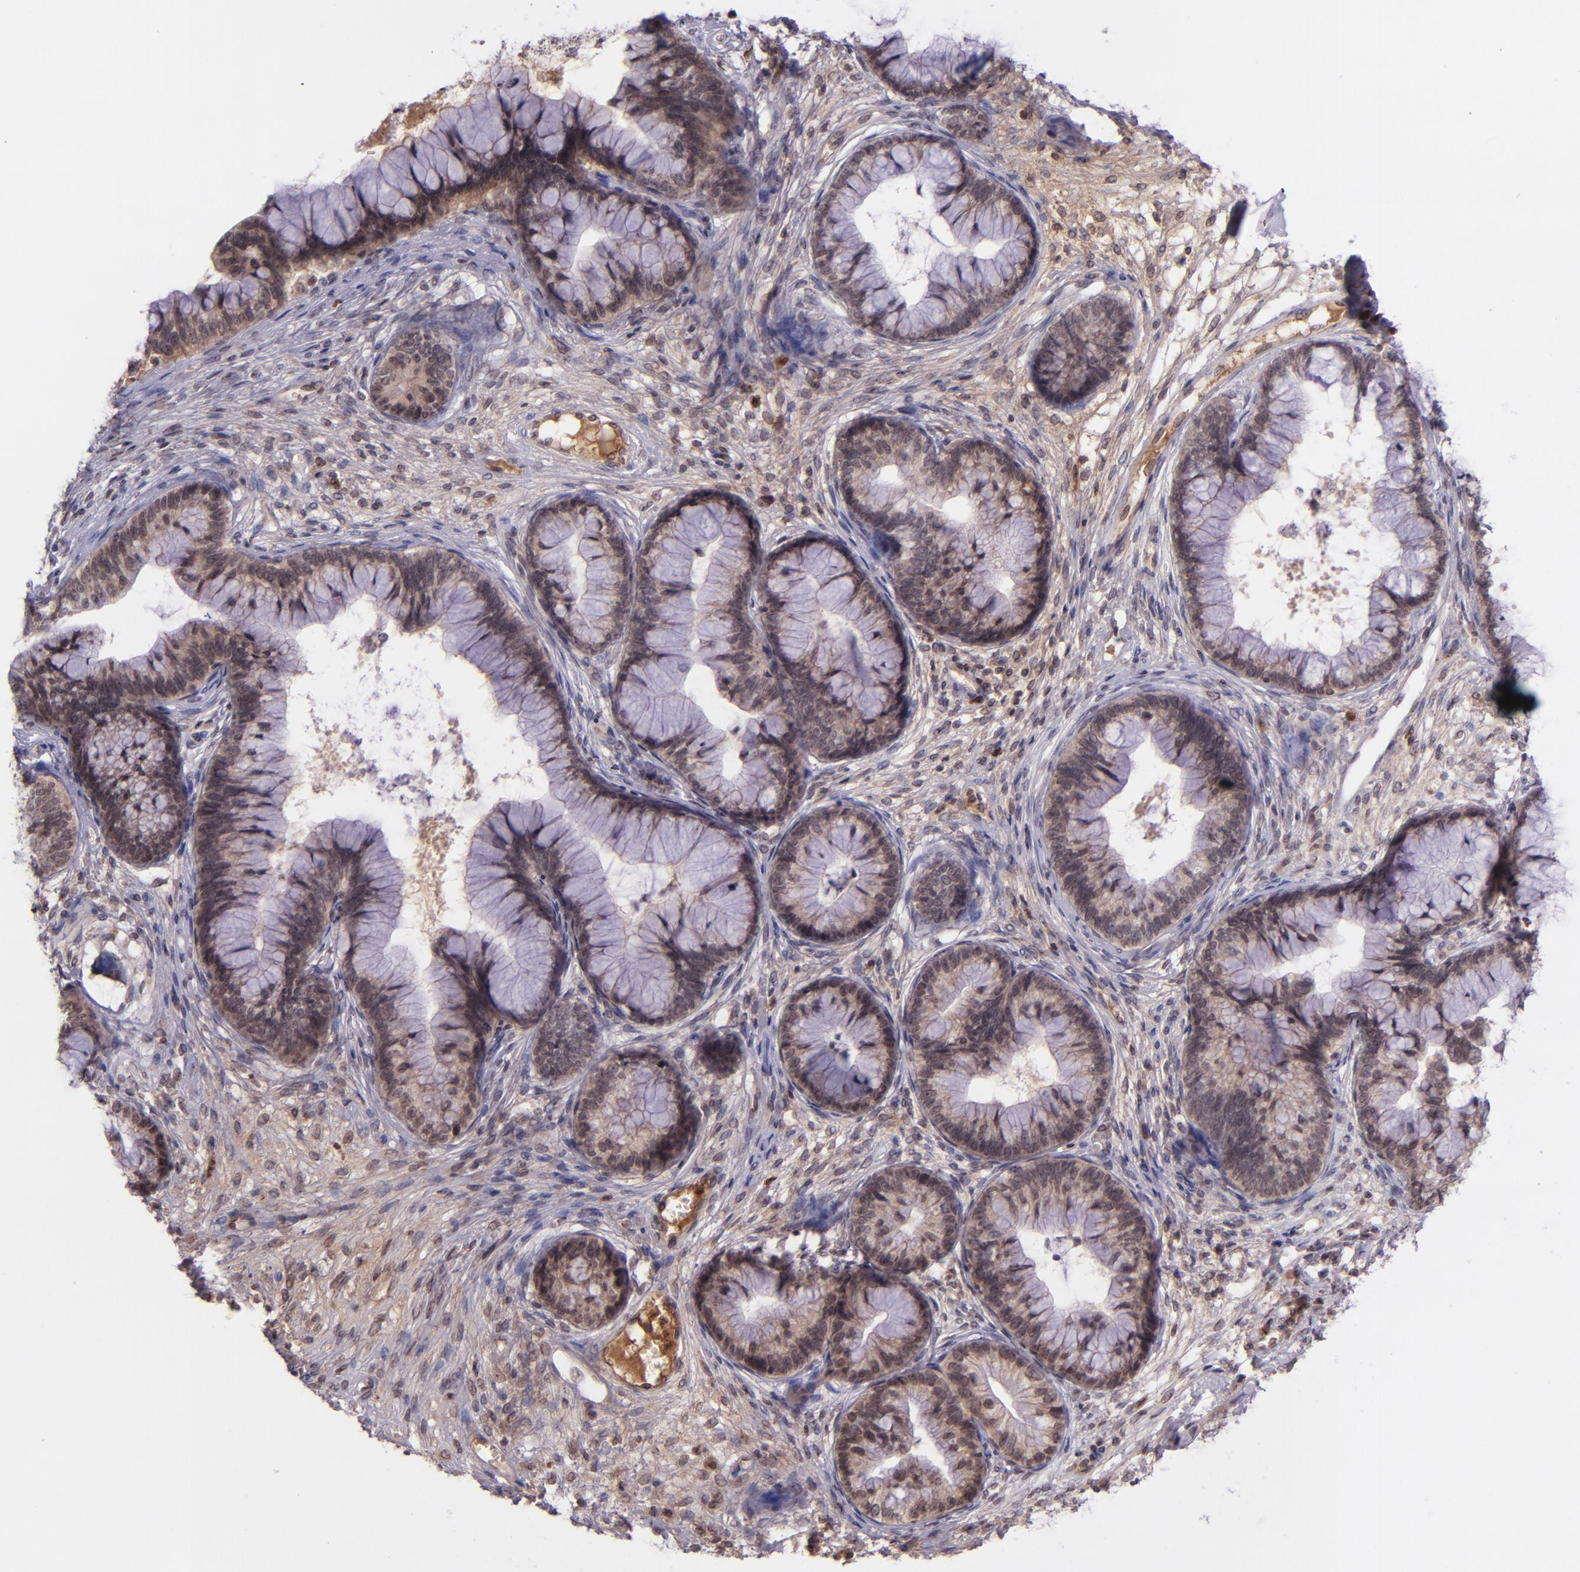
{"staining": {"intensity": "weak", "quantity": "25%-75%", "location": "cytoplasmic/membranous"}, "tissue": "cervical cancer", "cell_type": "Tumor cells", "image_type": "cancer", "snomed": [{"axis": "morphology", "description": "Adenocarcinoma, NOS"}, {"axis": "topography", "description": "Cervix"}], "caption": "An IHC photomicrograph of tumor tissue is shown. Protein staining in brown labels weak cytoplasmic/membranous positivity in cervical cancer within tumor cells. The protein is stained brown, and the nuclei are stained in blue (DAB IHC with brightfield microscopy, high magnification).", "gene": "SELL", "patient": {"sex": "female", "age": 44}}